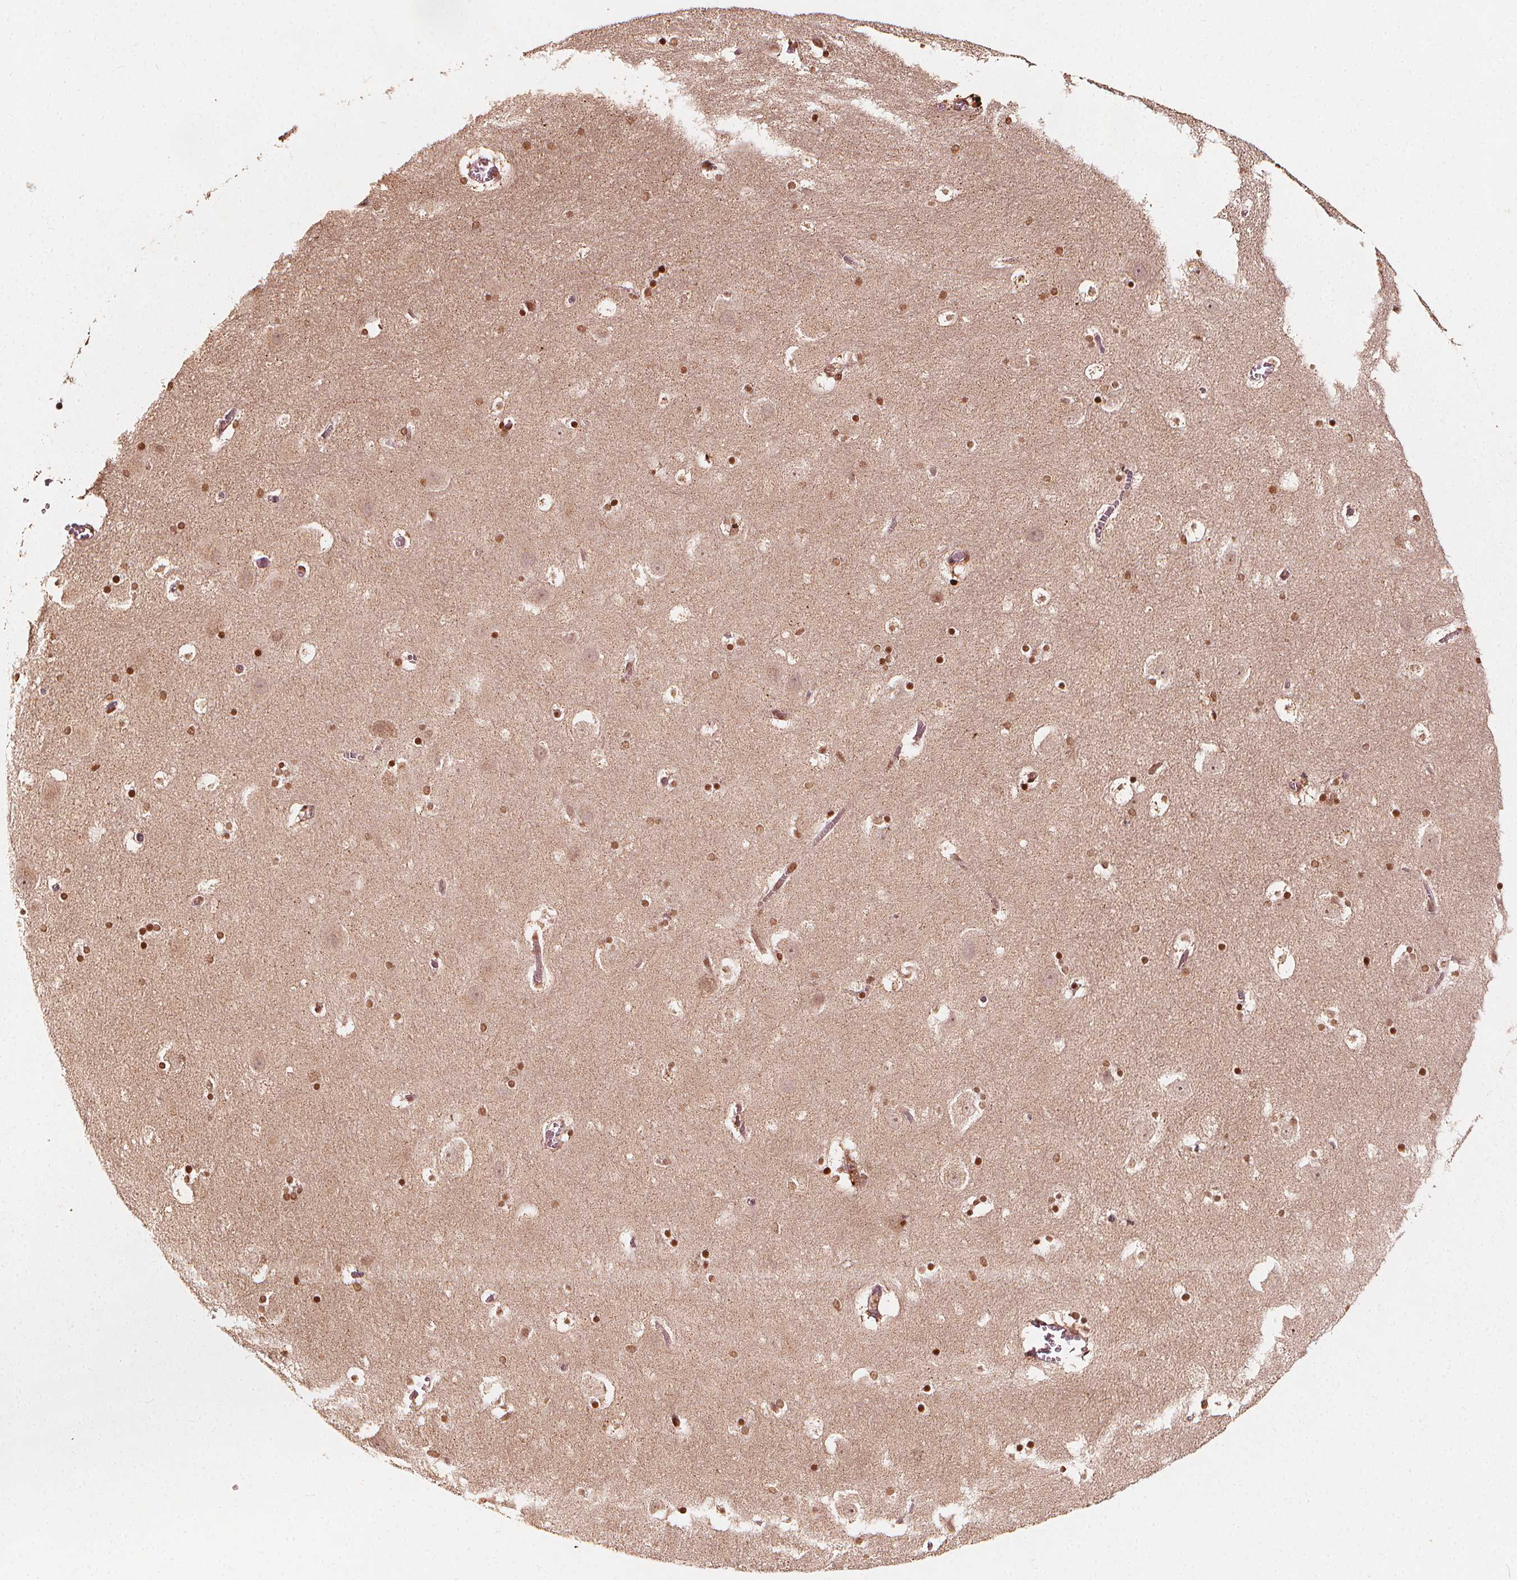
{"staining": {"intensity": "strong", "quantity": ">75%", "location": "nuclear"}, "tissue": "hippocampus", "cell_type": "Glial cells", "image_type": "normal", "snomed": [{"axis": "morphology", "description": "Normal tissue, NOS"}, {"axis": "topography", "description": "Hippocampus"}], "caption": "Benign hippocampus demonstrates strong nuclear expression in about >75% of glial cells Using DAB (3,3'-diaminobenzidine) (brown) and hematoxylin (blue) stains, captured at high magnification using brightfield microscopy..", "gene": "H3C14", "patient": {"sex": "male", "age": 45}}